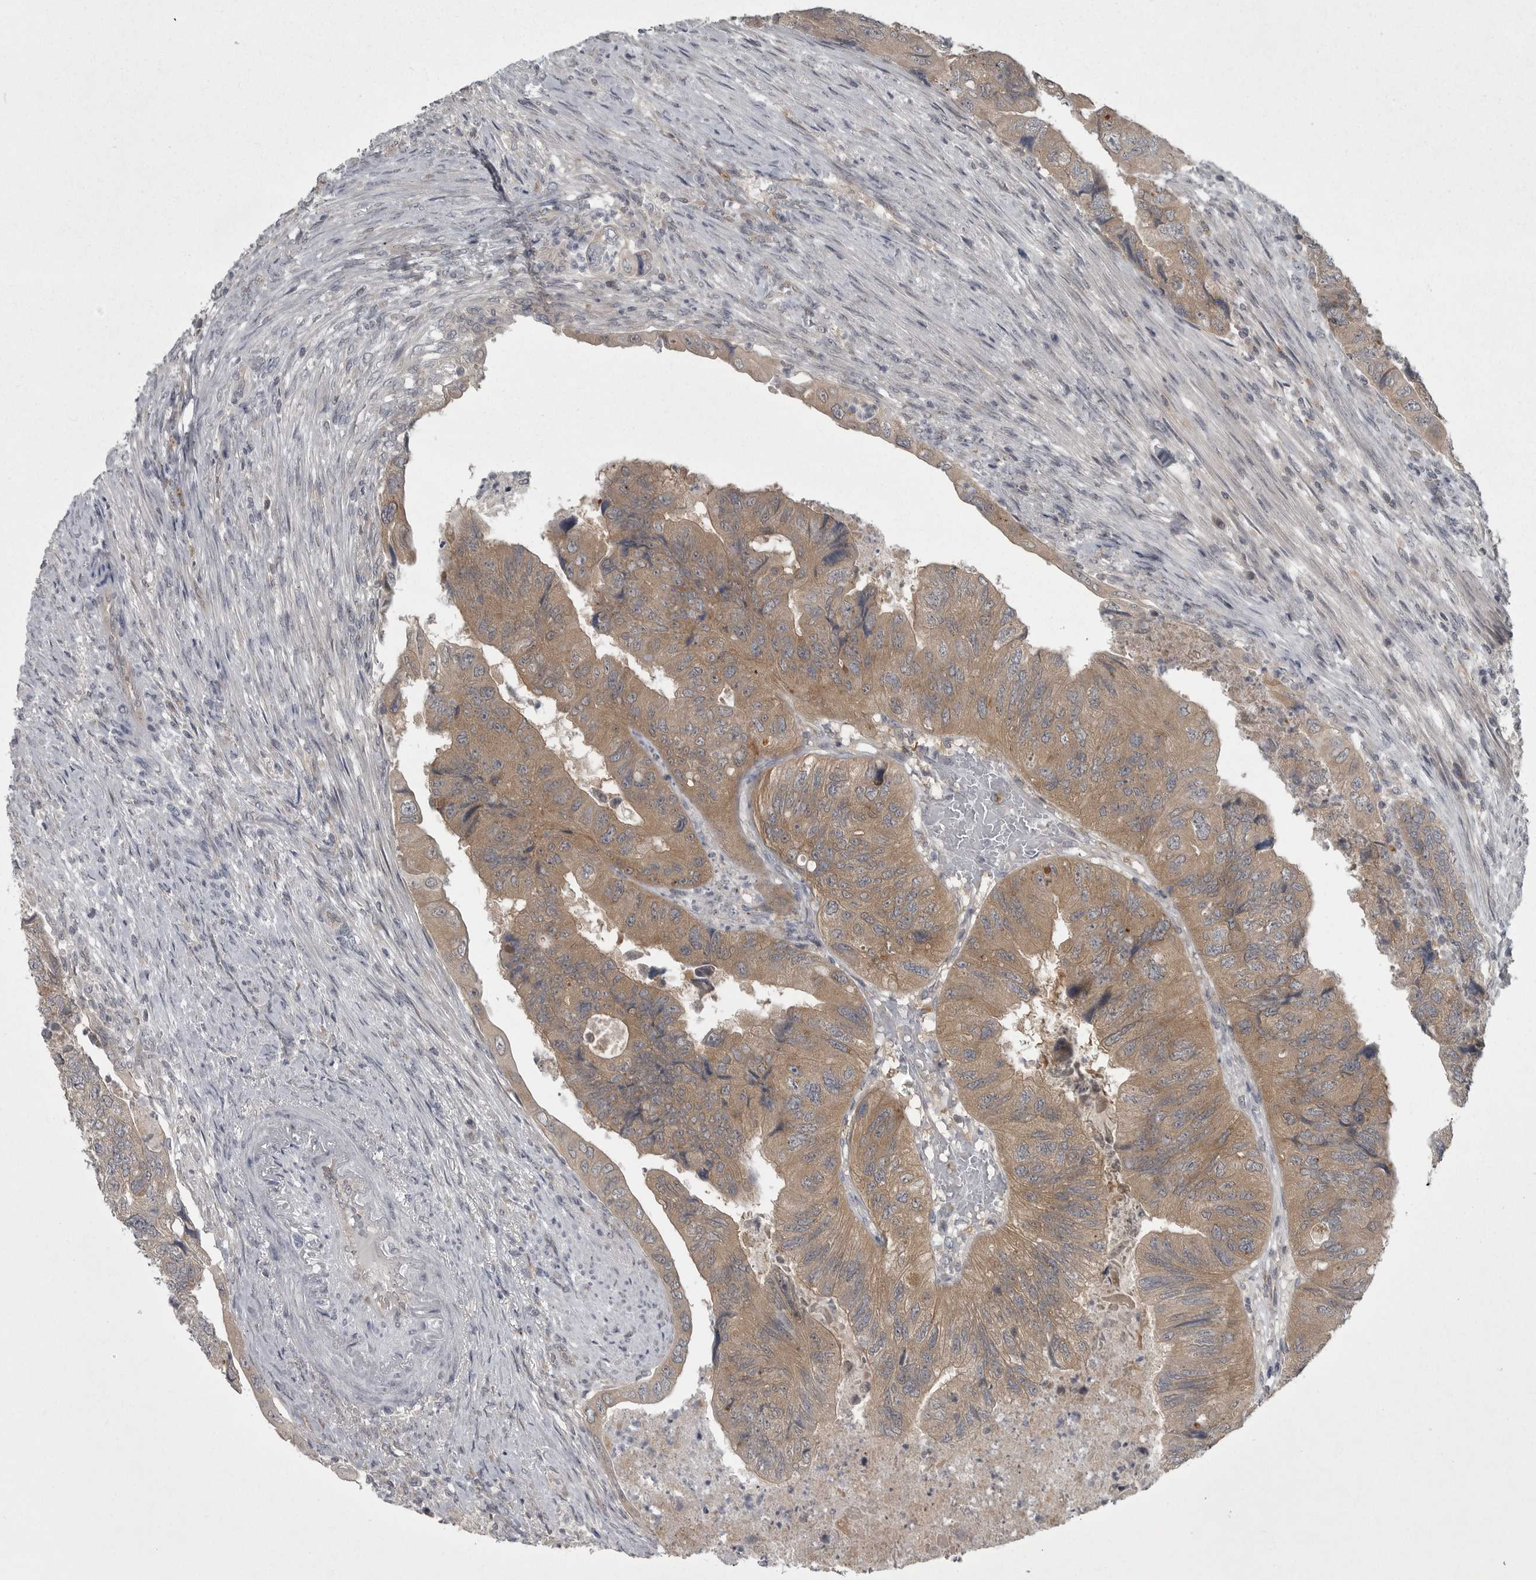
{"staining": {"intensity": "moderate", "quantity": ">75%", "location": "cytoplasmic/membranous"}, "tissue": "colorectal cancer", "cell_type": "Tumor cells", "image_type": "cancer", "snomed": [{"axis": "morphology", "description": "Adenocarcinoma, NOS"}, {"axis": "topography", "description": "Rectum"}], "caption": "This photomicrograph shows colorectal cancer stained with immunohistochemistry to label a protein in brown. The cytoplasmic/membranous of tumor cells show moderate positivity for the protein. Nuclei are counter-stained blue.", "gene": "PHF13", "patient": {"sex": "male", "age": 63}}